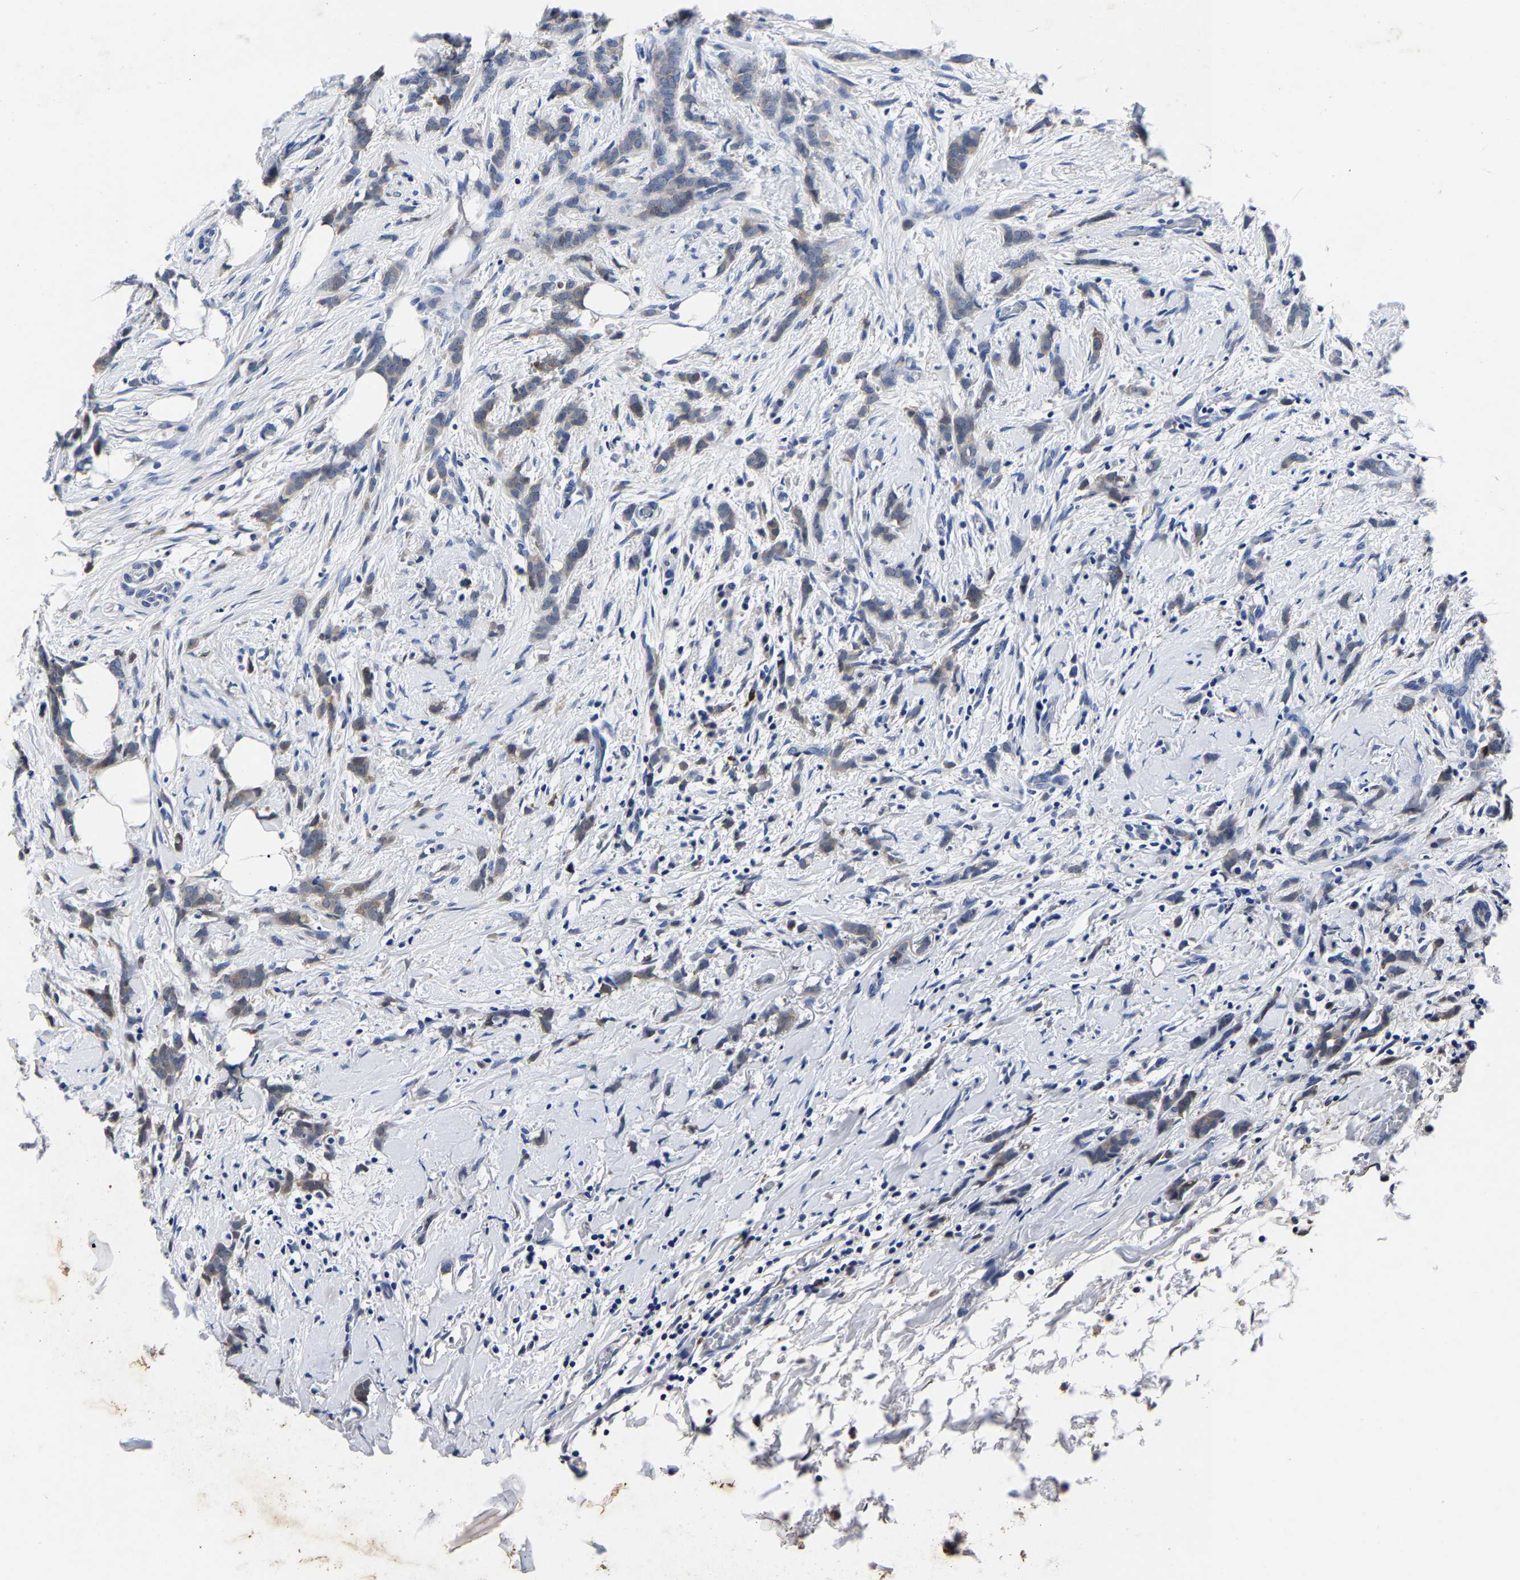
{"staining": {"intensity": "weak", "quantity": "<25%", "location": "cytoplasmic/membranous"}, "tissue": "breast cancer", "cell_type": "Tumor cells", "image_type": "cancer", "snomed": [{"axis": "morphology", "description": "Lobular carcinoma, in situ"}, {"axis": "morphology", "description": "Lobular carcinoma"}, {"axis": "topography", "description": "Breast"}], "caption": "Tumor cells show no significant staining in breast lobular carcinoma. (IHC, brightfield microscopy, high magnification).", "gene": "PSPH", "patient": {"sex": "female", "age": 41}}